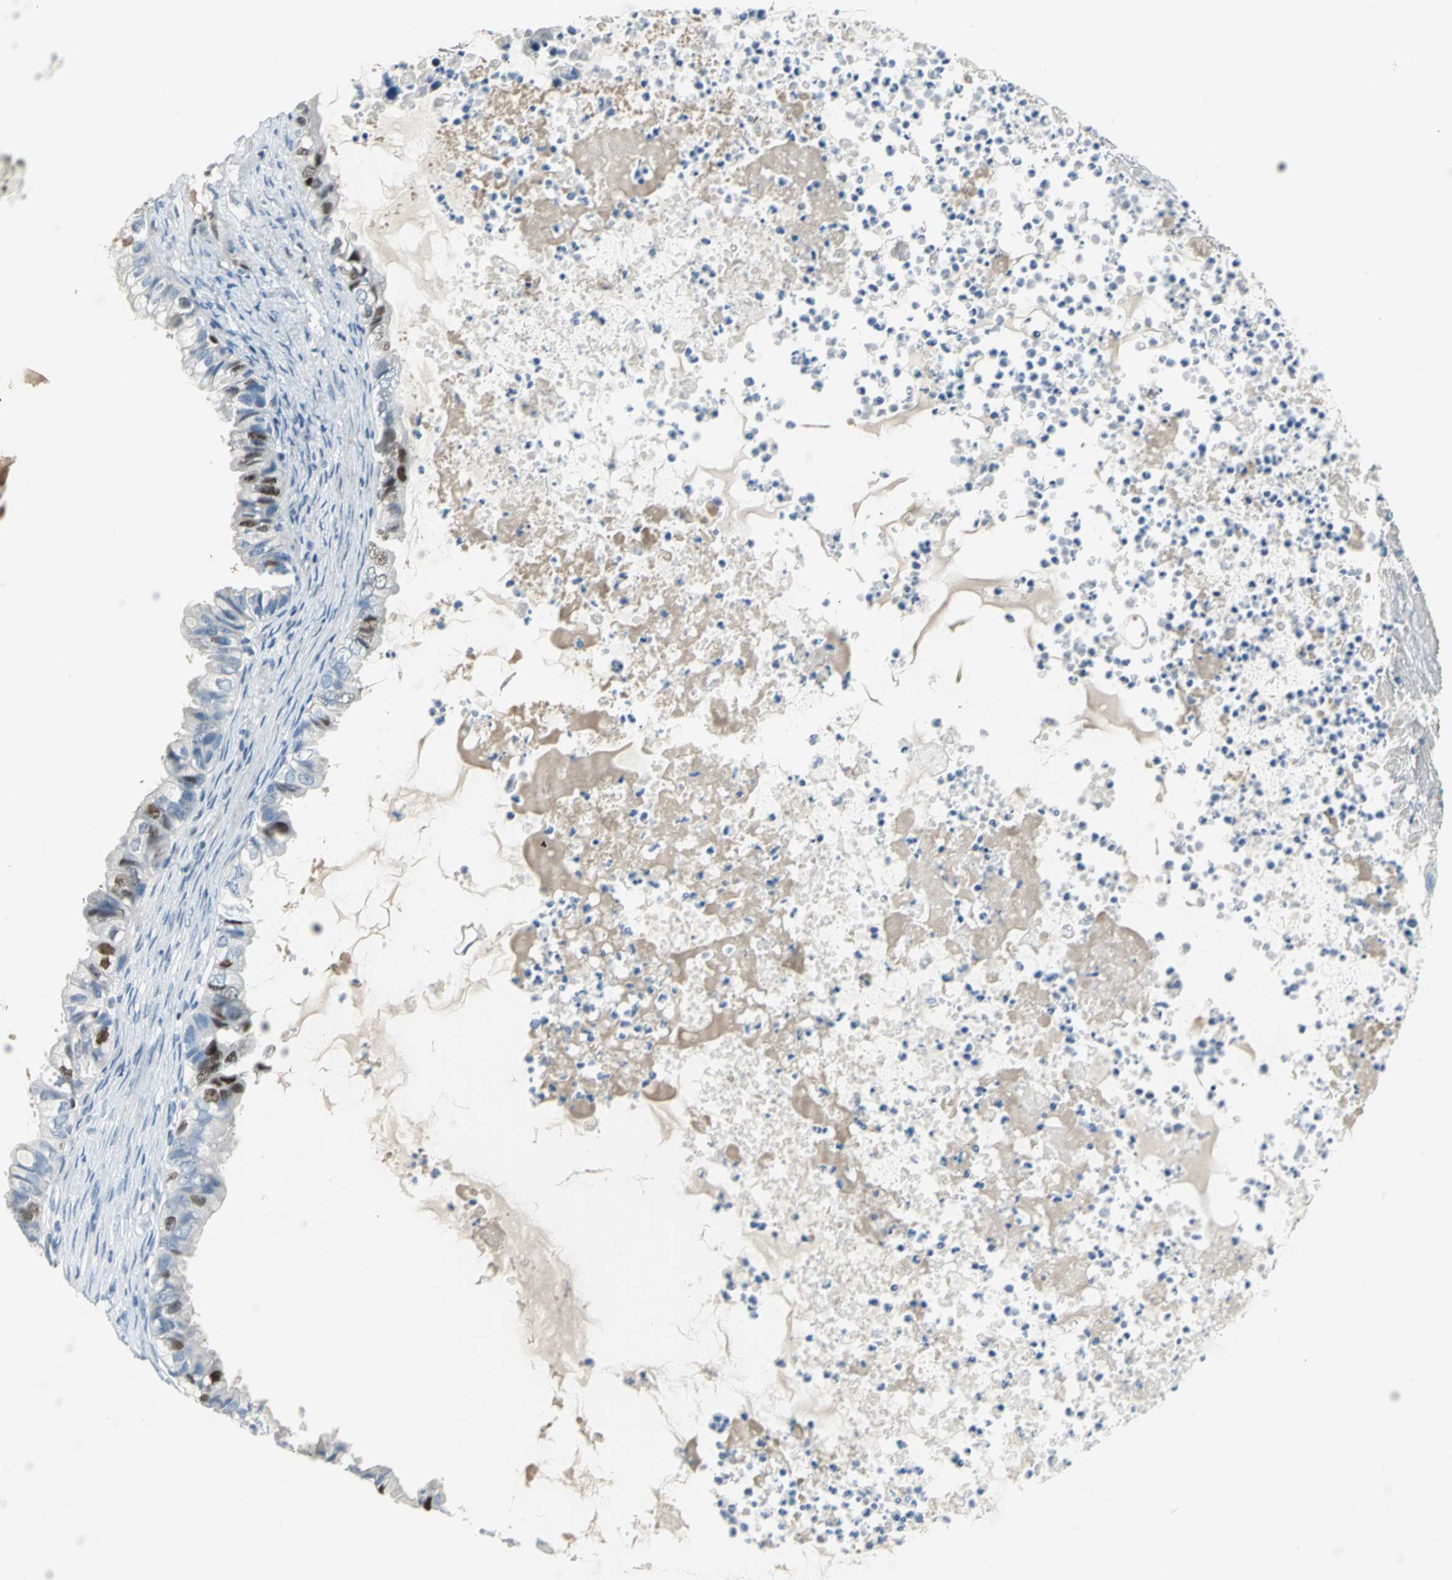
{"staining": {"intensity": "moderate", "quantity": "<25%", "location": "nuclear"}, "tissue": "ovarian cancer", "cell_type": "Tumor cells", "image_type": "cancer", "snomed": [{"axis": "morphology", "description": "Cystadenocarcinoma, mucinous, NOS"}, {"axis": "topography", "description": "Ovary"}], "caption": "The immunohistochemical stain labels moderate nuclear staining in tumor cells of ovarian cancer tissue. (brown staining indicates protein expression, while blue staining denotes nuclei).", "gene": "MCM3", "patient": {"sex": "female", "age": 80}}